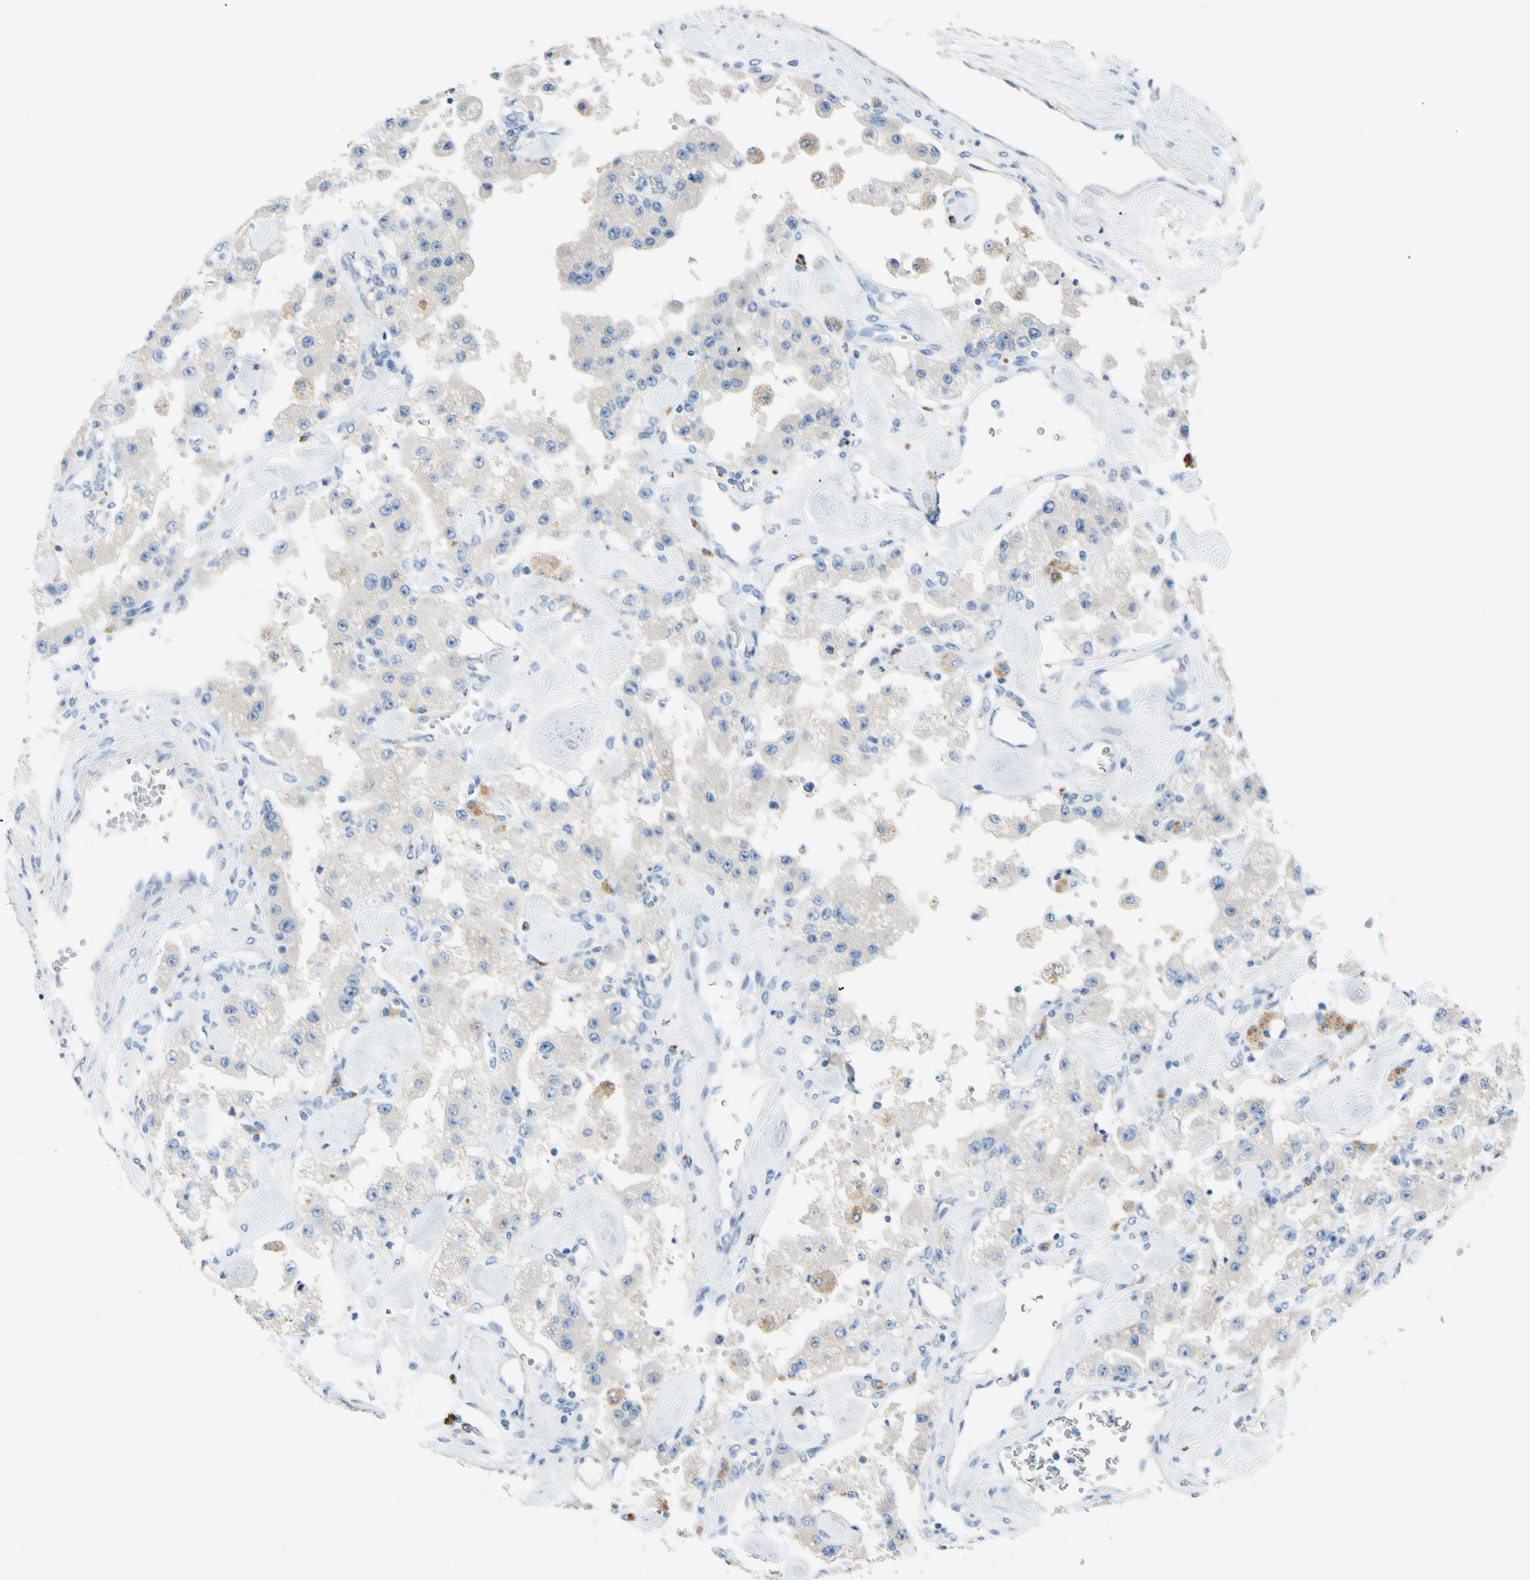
{"staining": {"intensity": "negative", "quantity": "none", "location": "none"}, "tissue": "carcinoid", "cell_type": "Tumor cells", "image_type": "cancer", "snomed": [{"axis": "morphology", "description": "Carcinoid, malignant, NOS"}, {"axis": "topography", "description": "Pancreas"}], "caption": "This is an immunohistochemistry photomicrograph of carcinoid (malignant). There is no positivity in tumor cells.", "gene": "CDH10", "patient": {"sex": "male", "age": 41}}